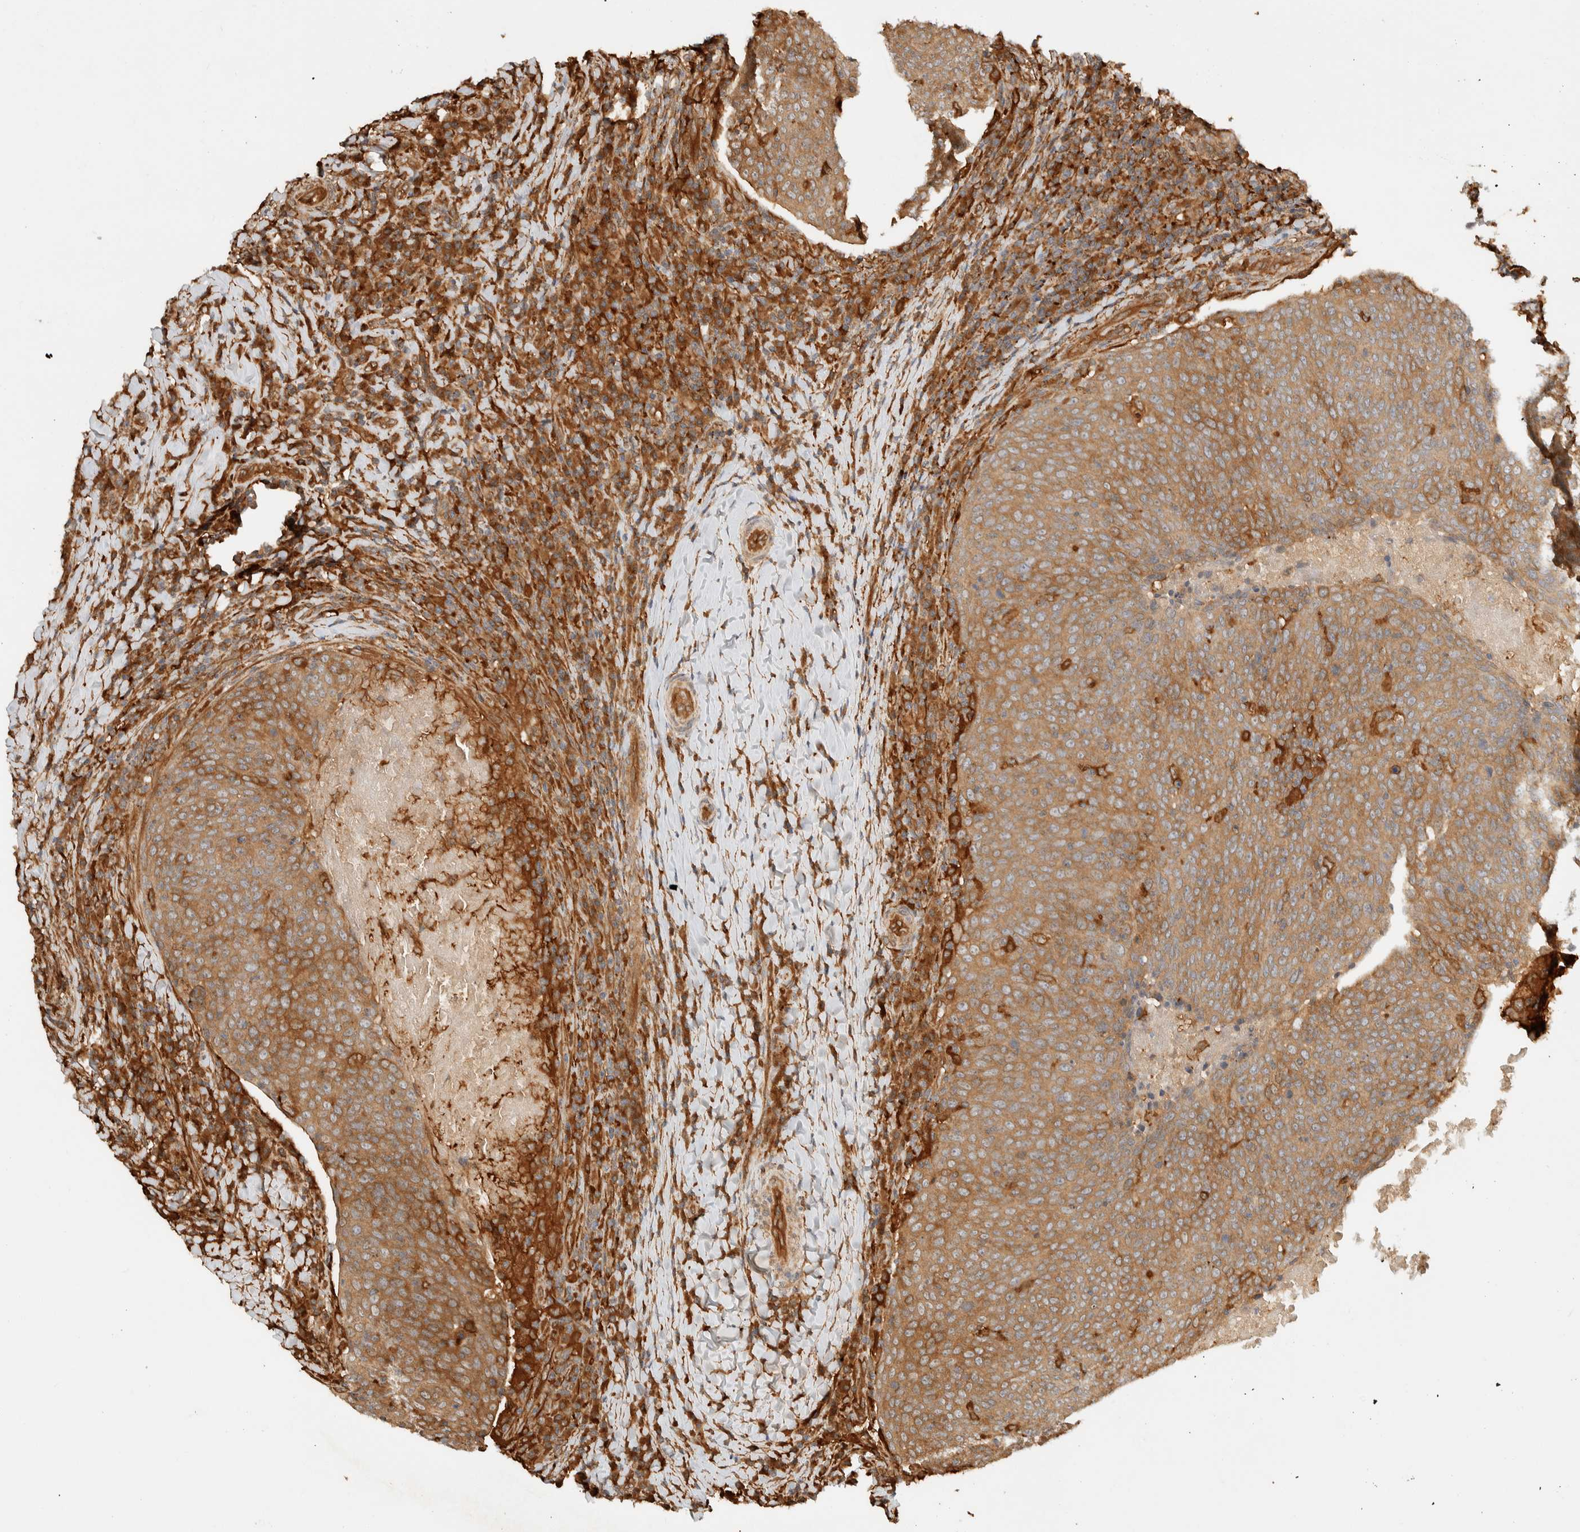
{"staining": {"intensity": "moderate", "quantity": ">75%", "location": "cytoplasmic/membranous"}, "tissue": "head and neck cancer", "cell_type": "Tumor cells", "image_type": "cancer", "snomed": [{"axis": "morphology", "description": "Squamous cell carcinoma, NOS"}, {"axis": "morphology", "description": "Squamous cell carcinoma, metastatic, NOS"}, {"axis": "topography", "description": "Lymph node"}, {"axis": "topography", "description": "Head-Neck"}], "caption": "Immunohistochemical staining of head and neck cancer exhibits moderate cytoplasmic/membranous protein staining in approximately >75% of tumor cells. Nuclei are stained in blue.", "gene": "TMEM192", "patient": {"sex": "male", "age": 62}}